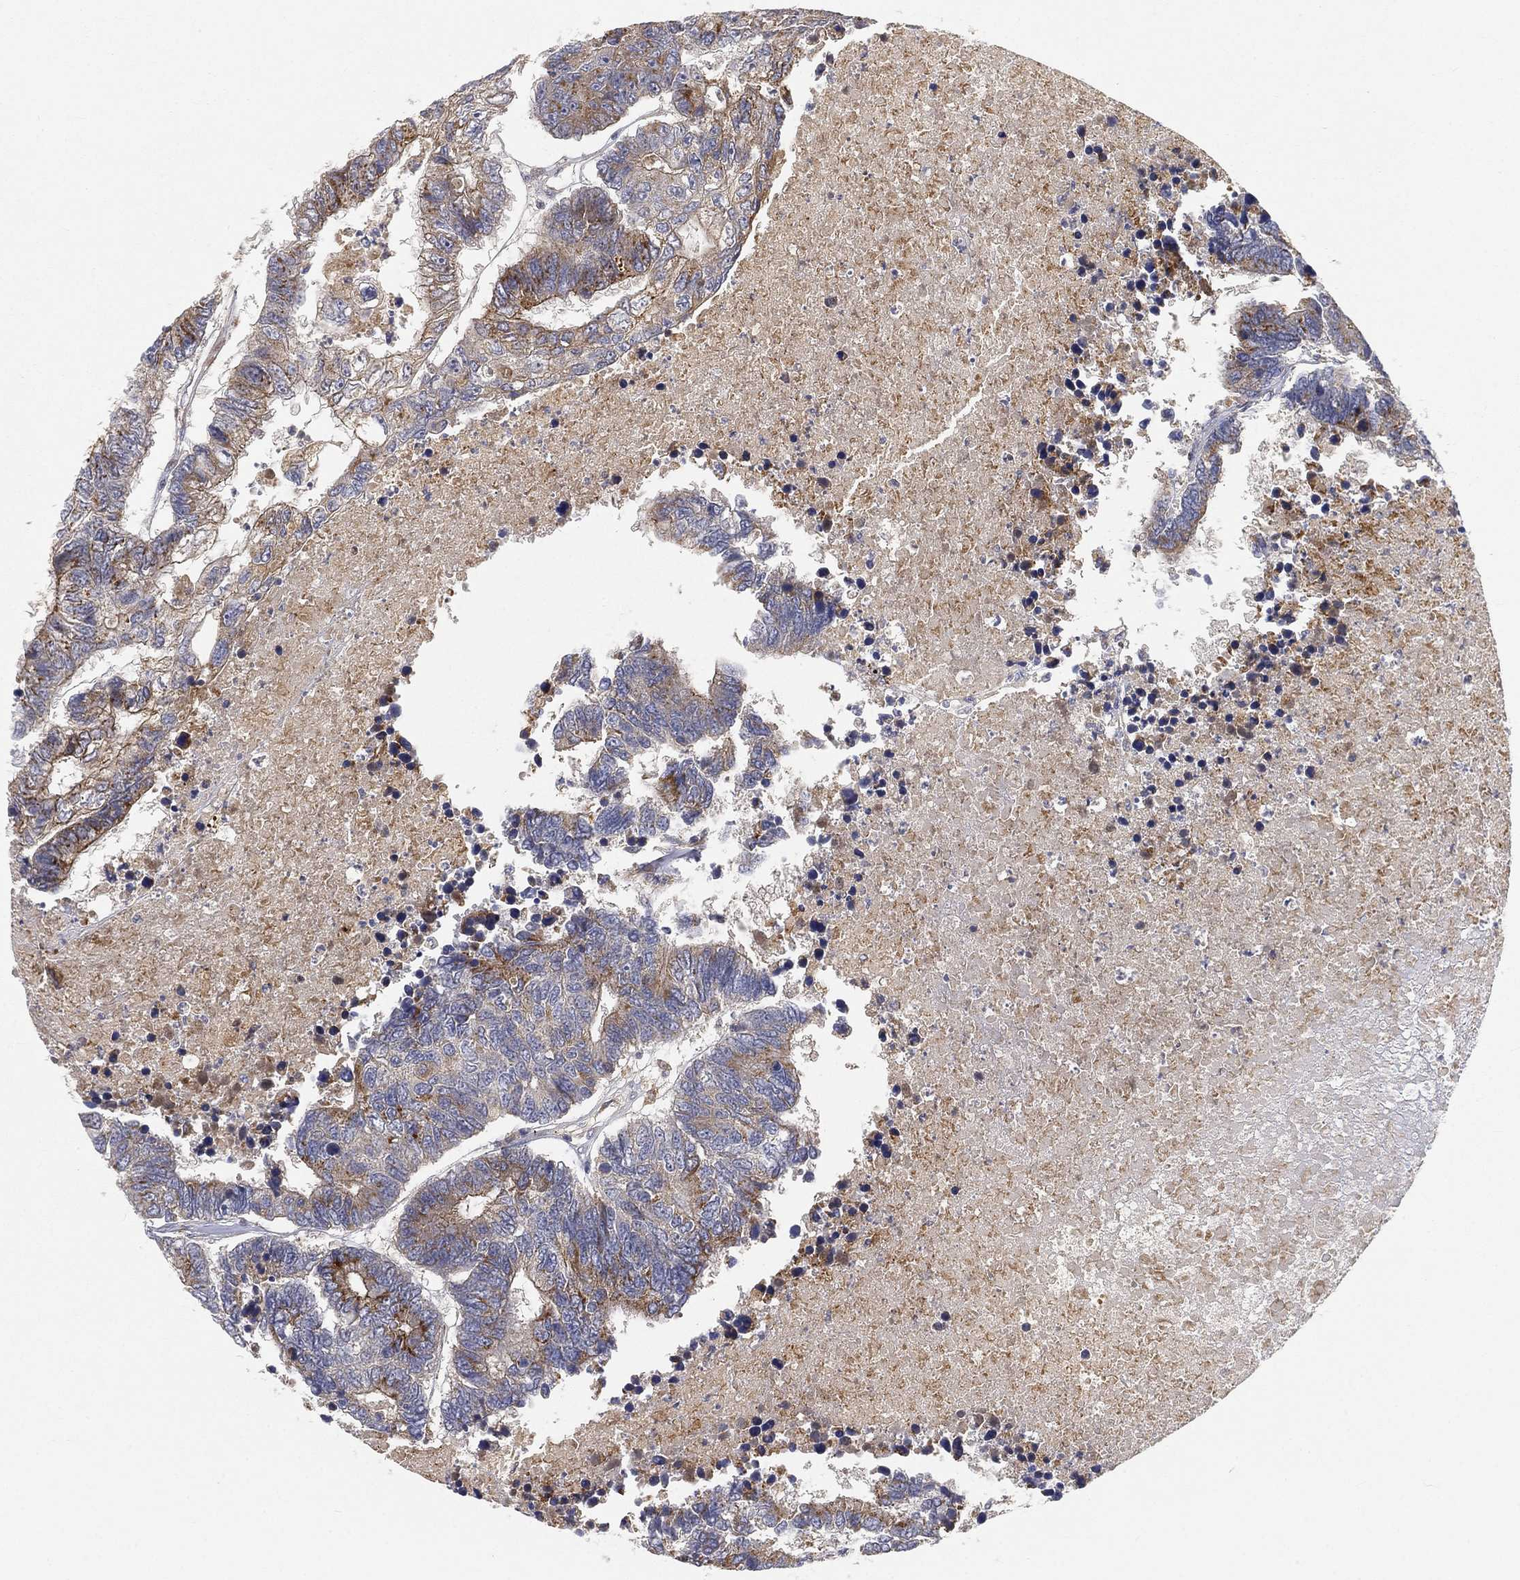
{"staining": {"intensity": "moderate", "quantity": ">75%", "location": "cytoplasmic/membranous"}, "tissue": "colorectal cancer", "cell_type": "Tumor cells", "image_type": "cancer", "snomed": [{"axis": "morphology", "description": "Adenocarcinoma, NOS"}, {"axis": "topography", "description": "Colon"}], "caption": "An image showing moderate cytoplasmic/membranous staining in about >75% of tumor cells in colorectal adenocarcinoma, as visualized by brown immunohistochemical staining.", "gene": "CTSL", "patient": {"sex": "female", "age": 48}}